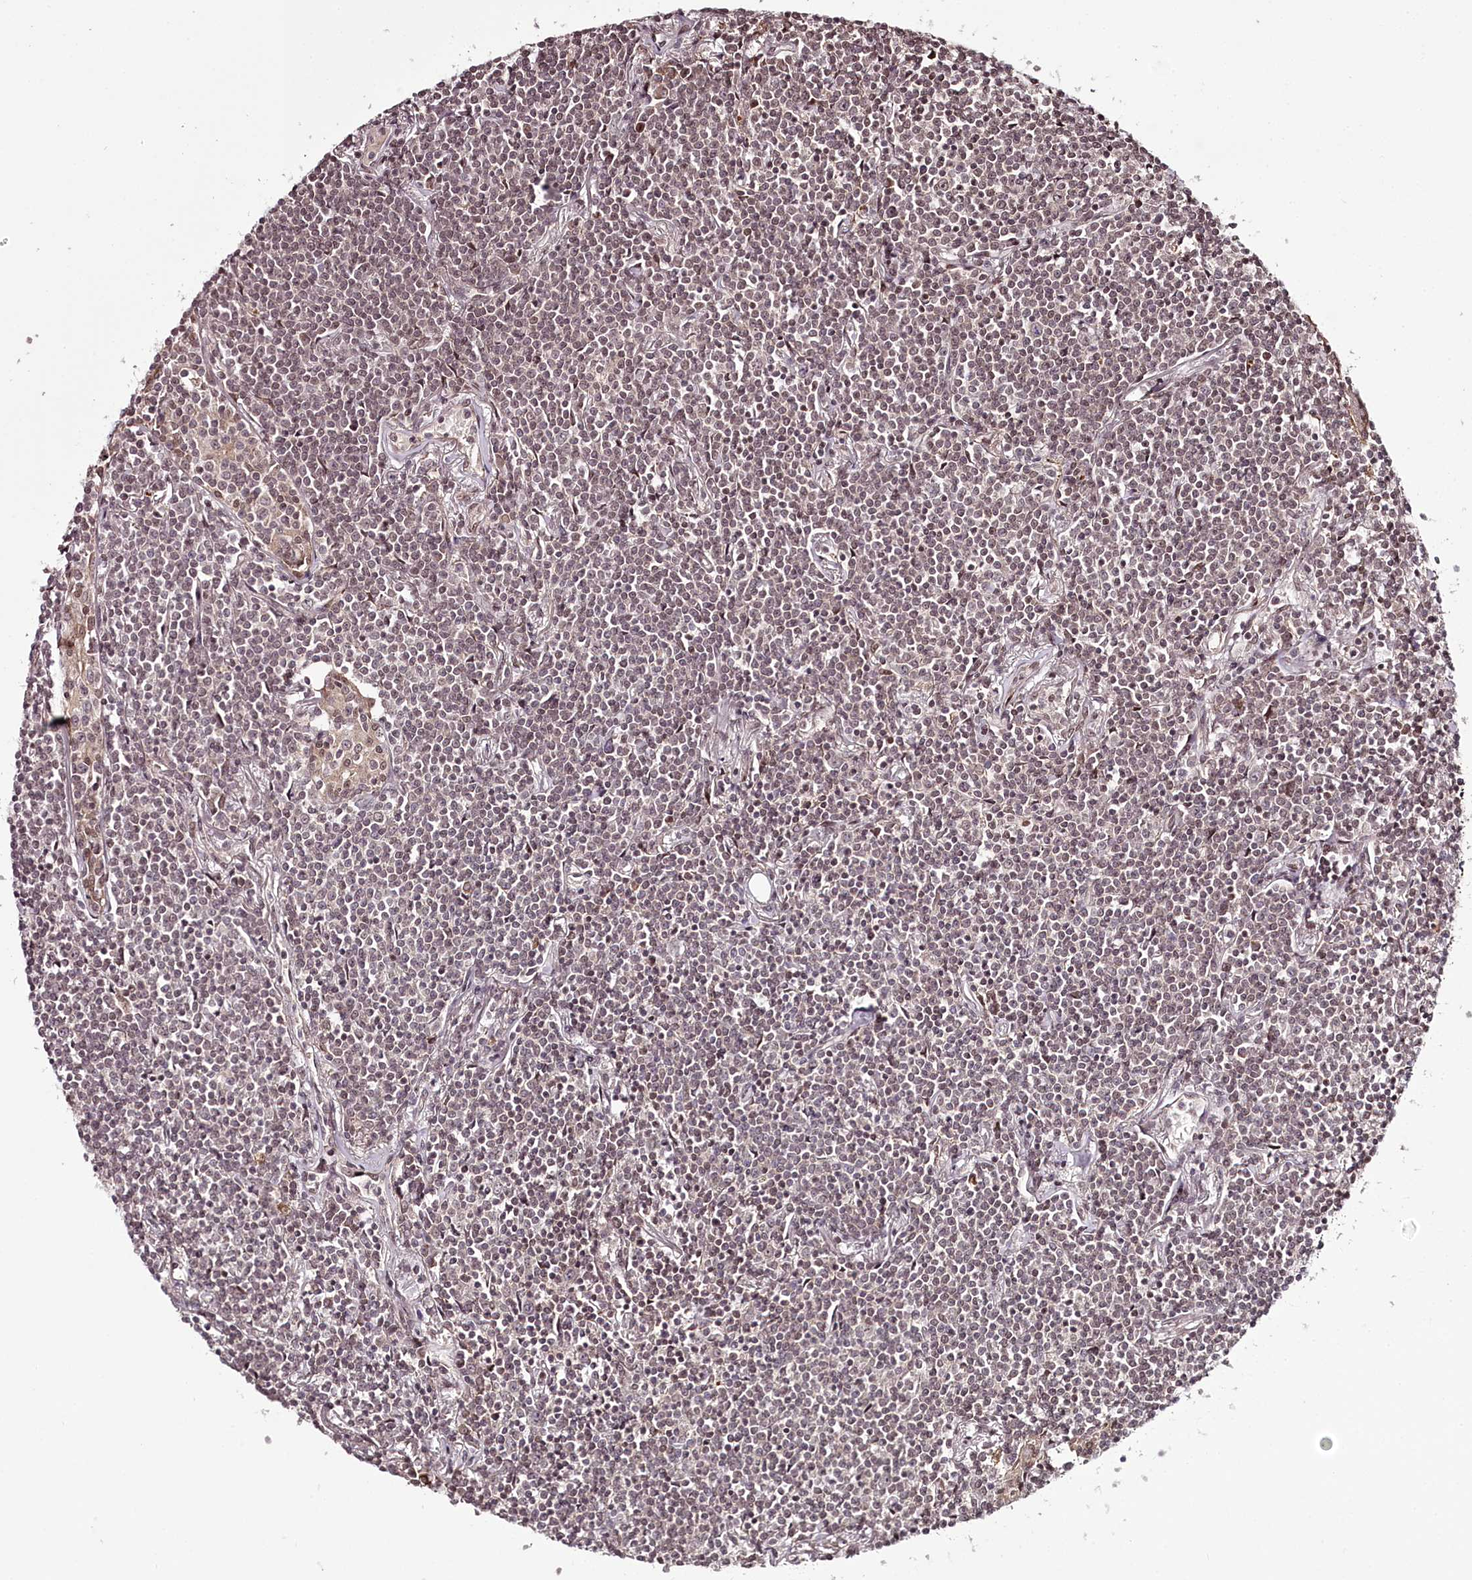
{"staining": {"intensity": "weak", "quantity": "25%-75%", "location": "nuclear"}, "tissue": "lymphoma", "cell_type": "Tumor cells", "image_type": "cancer", "snomed": [{"axis": "morphology", "description": "Malignant lymphoma, non-Hodgkin's type, Low grade"}, {"axis": "topography", "description": "Lung"}], "caption": "A brown stain shows weak nuclear staining of a protein in low-grade malignant lymphoma, non-Hodgkin's type tumor cells.", "gene": "THYN1", "patient": {"sex": "female", "age": 71}}